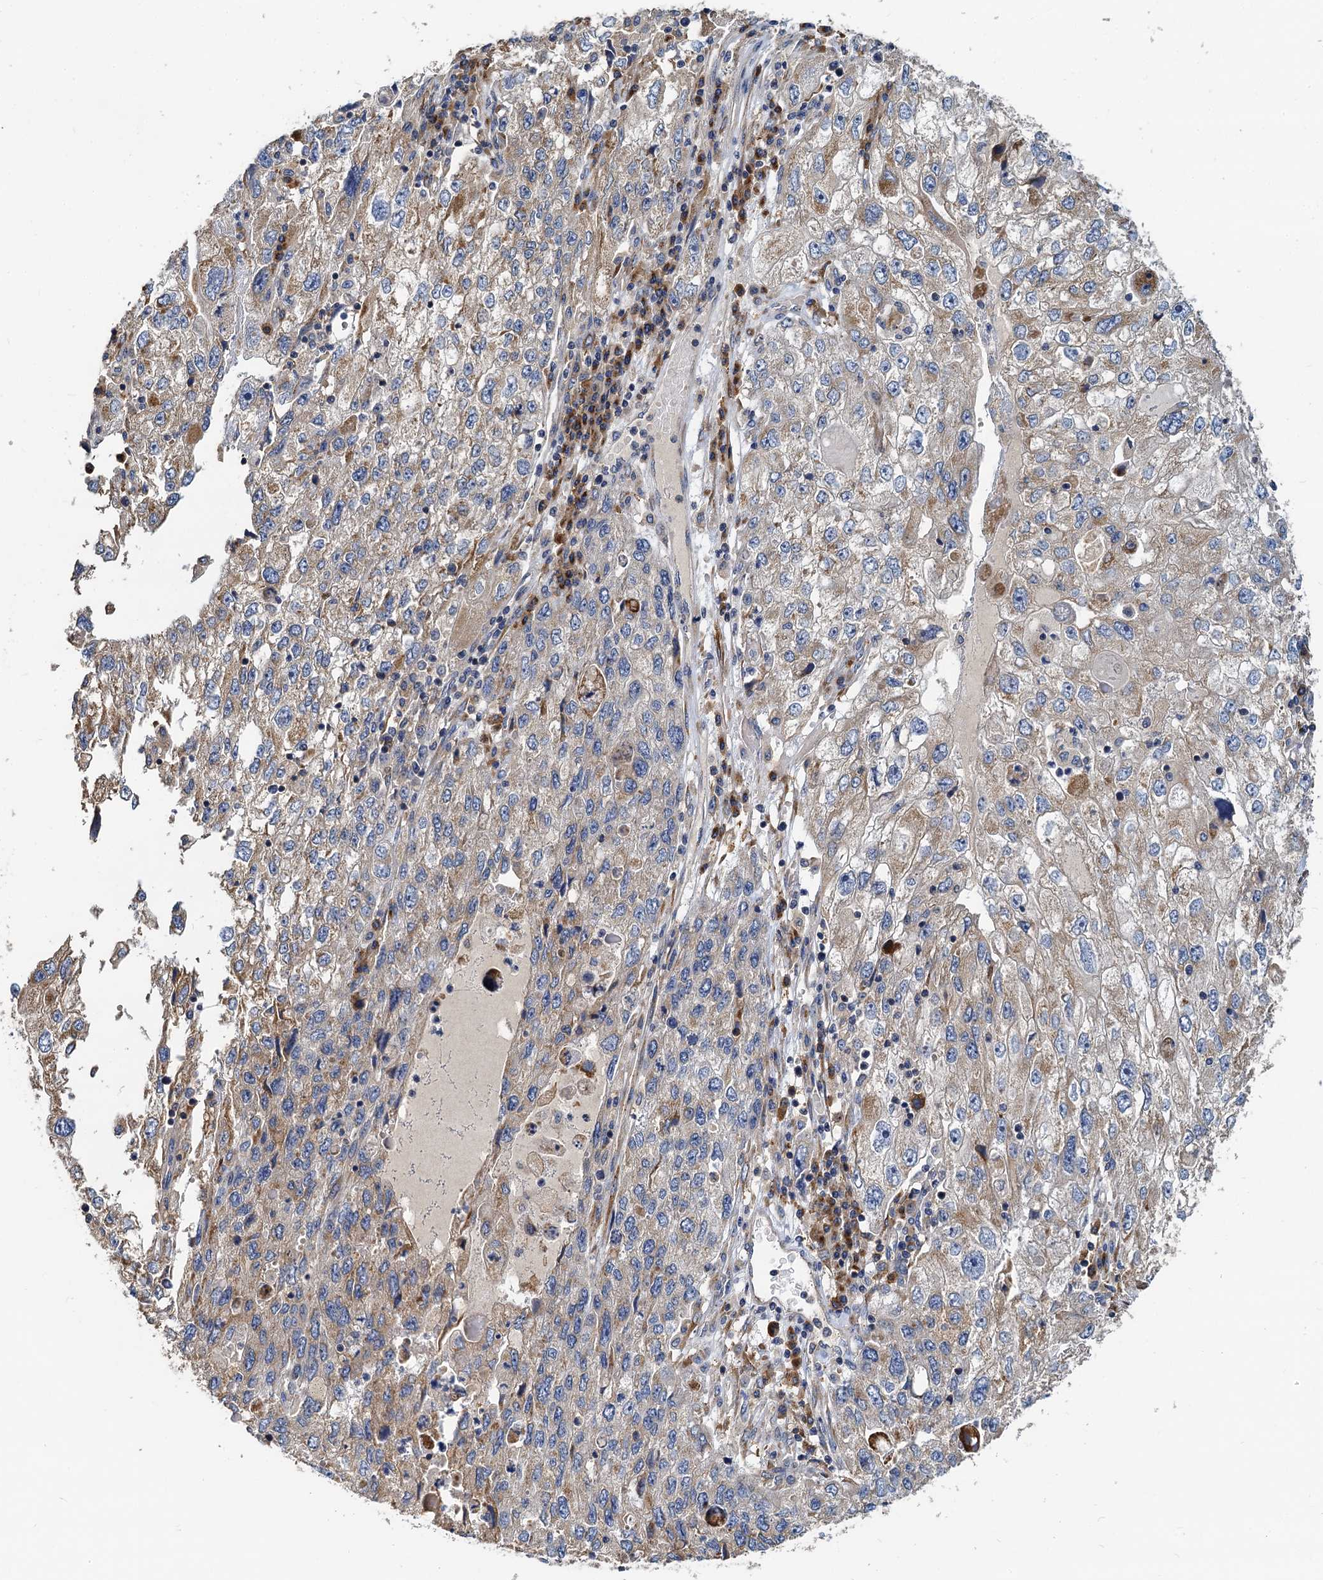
{"staining": {"intensity": "moderate", "quantity": "<25%", "location": "cytoplasmic/membranous"}, "tissue": "endometrial cancer", "cell_type": "Tumor cells", "image_type": "cancer", "snomed": [{"axis": "morphology", "description": "Adenocarcinoma, NOS"}, {"axis": "topography", "description": "Endometrium"}], "caption": "The immunohistochemical stain highlights moderate cytoplasmic/membranous expression in tumor cells of endometrial cancer tissue.", "gene": "NKAPD1", "patient": {"sex": "female", "age": 49}}